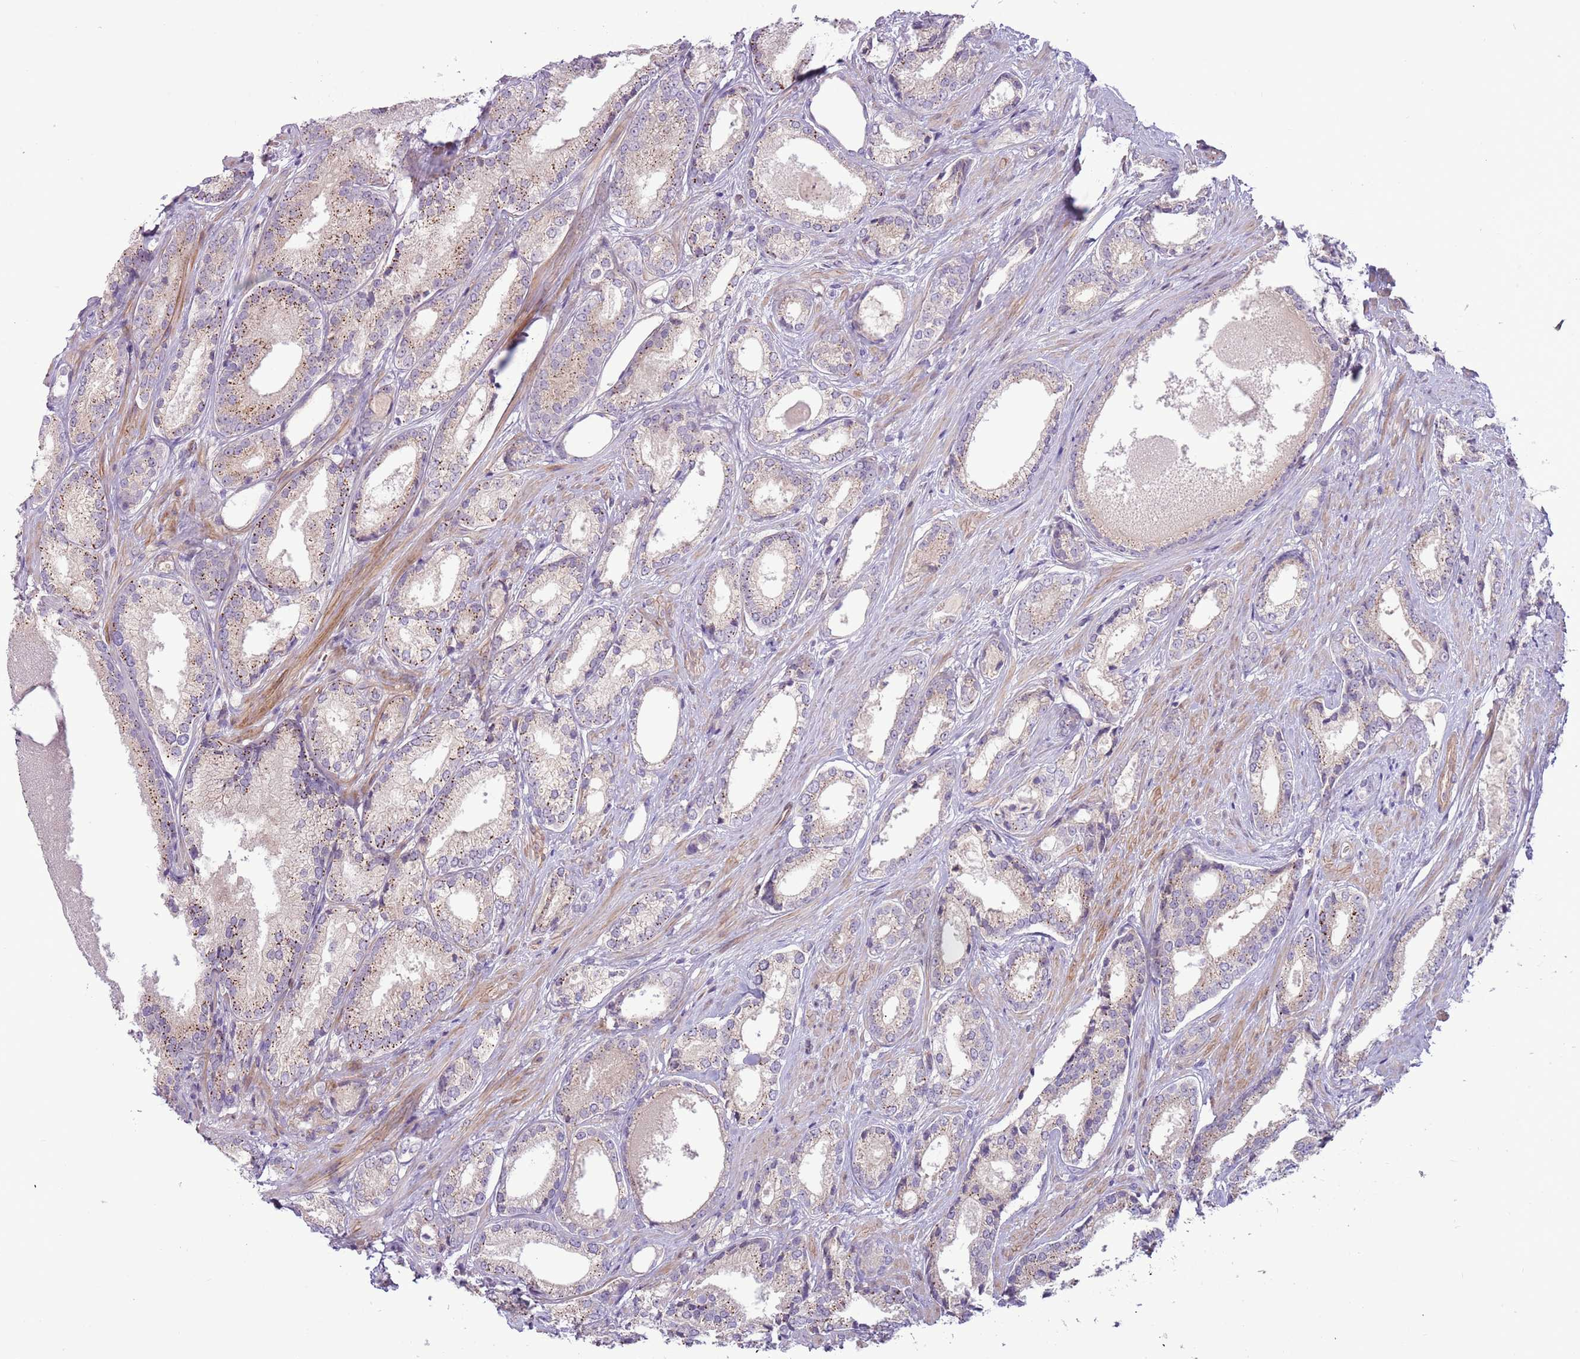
{"staining": {"intensity": "moderate", "quantity": "<25%", "location": "cytoplasmic/membranous"}, "tissue": "prostate cancer", "cell_type": "Tumor cells", "image_type": "cancer", "snomed": [{"axis": "morphology", "description": "Adenocarcinoma, Low grade"}, {"axis": "topography", "description": "Prostate"}], "caption": "Immunohistochemical staining of human prostate cancer (adenocarcinoma (low-grade)) shows moderate cytoplasmic/membranous protein positivity in approximately <25% of tumor cells. The staining was performed using DAB (3,3'-diaminobenzidine), with brown indicating positive protein expression. Nuclei are stained blue with hematoxylin.", "gene": "MRO", "patient": {"sex": "male", "age": 68}}